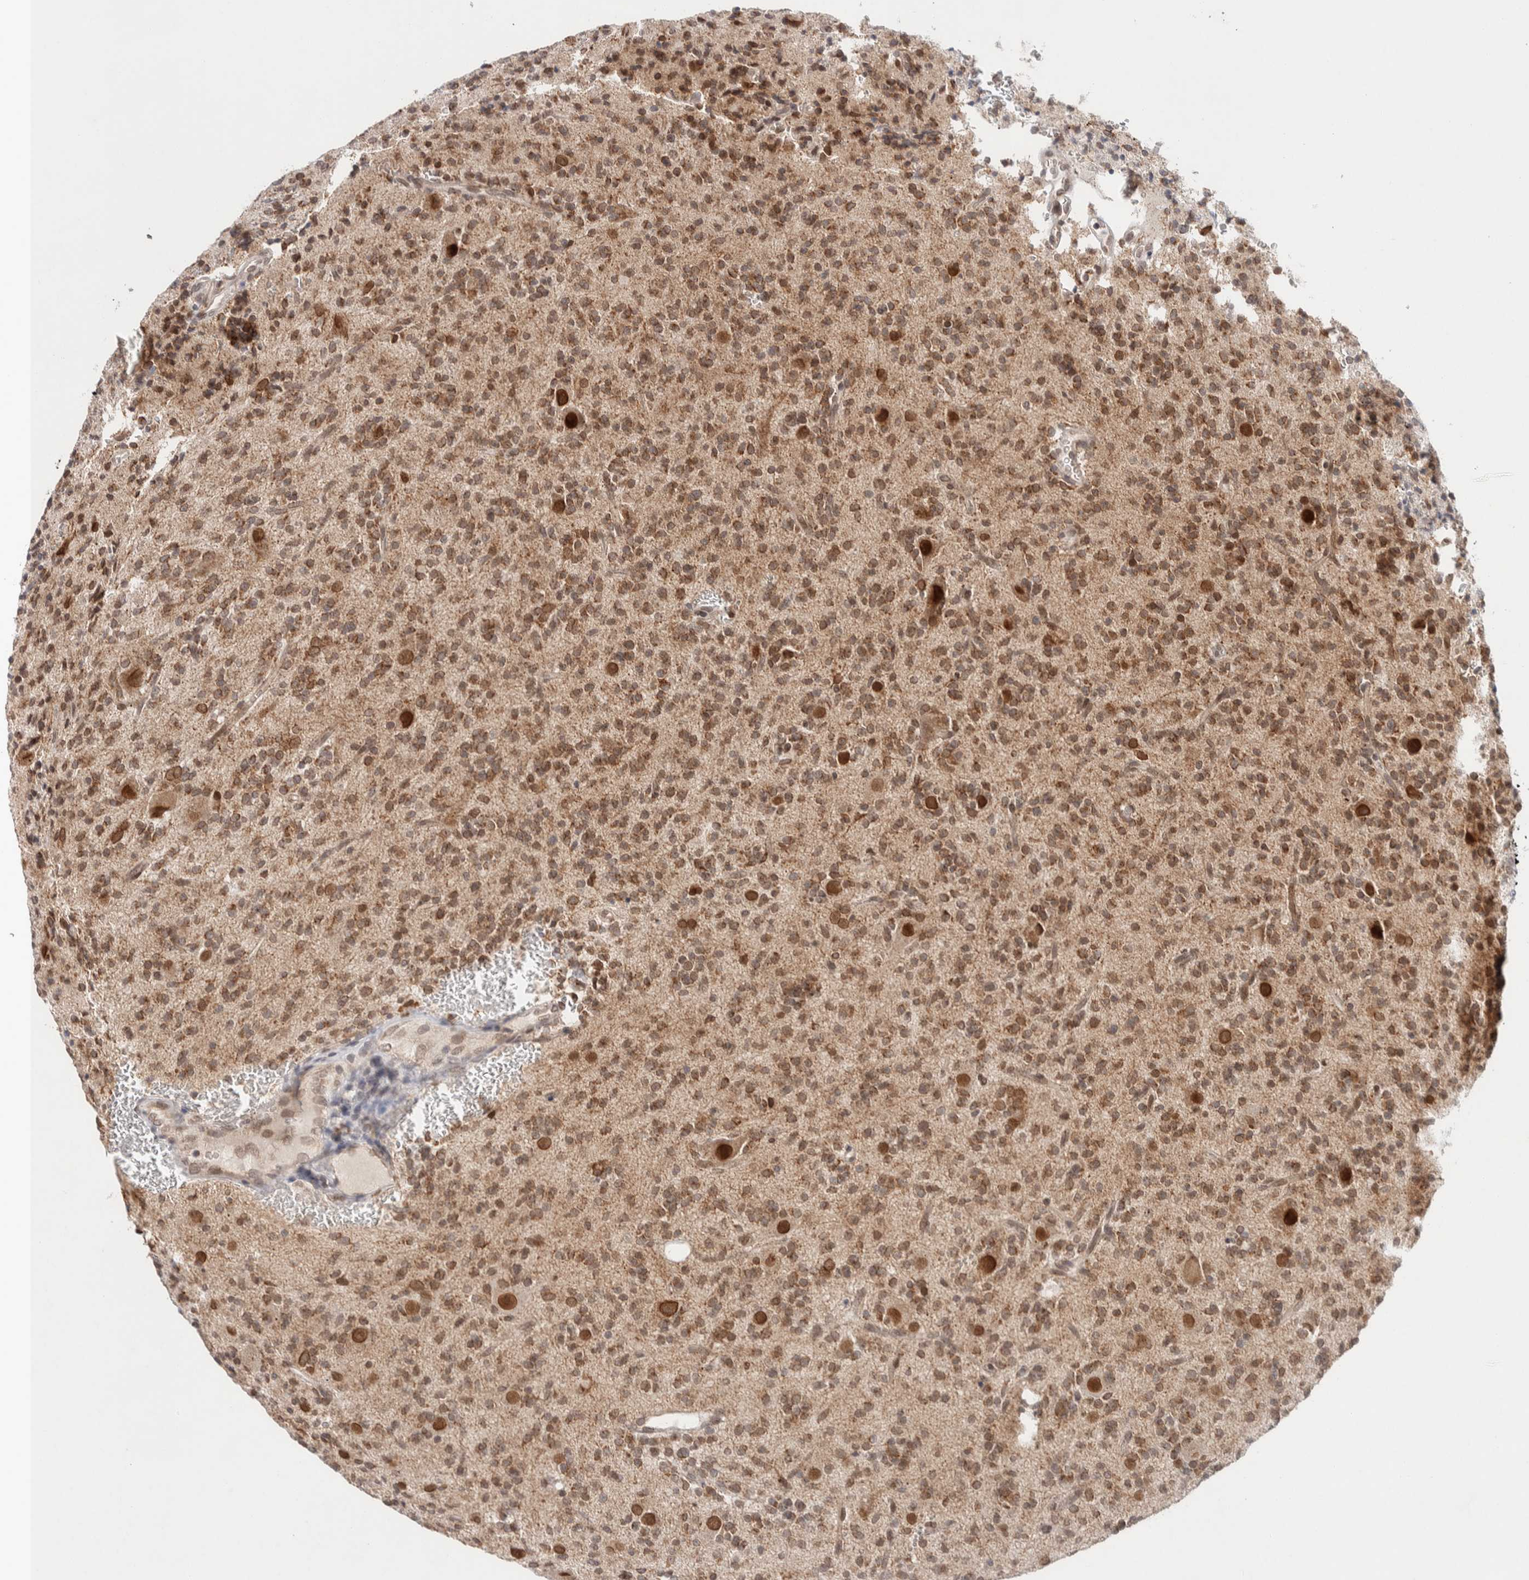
{"staining": {"intensity": "moderate", "quantity": ">75%", "location": "cytoplasmic/membranous"}, "tissue": "glioma", "cell_type": "Tumor cells", "image_type": "cancer", "snomed": [{"axis": "morphology", "description": "Glioma, malignant, High grade"}, {"axis": "topography", "description": "Brain"}], "caption": "High-grade glioma (malignant) stained for a protein reveals moderate cytoplasmic/membranous positivity in tumor cells.", "gene": "CRAT", "patient": {"sex": "male", "age": 34}}